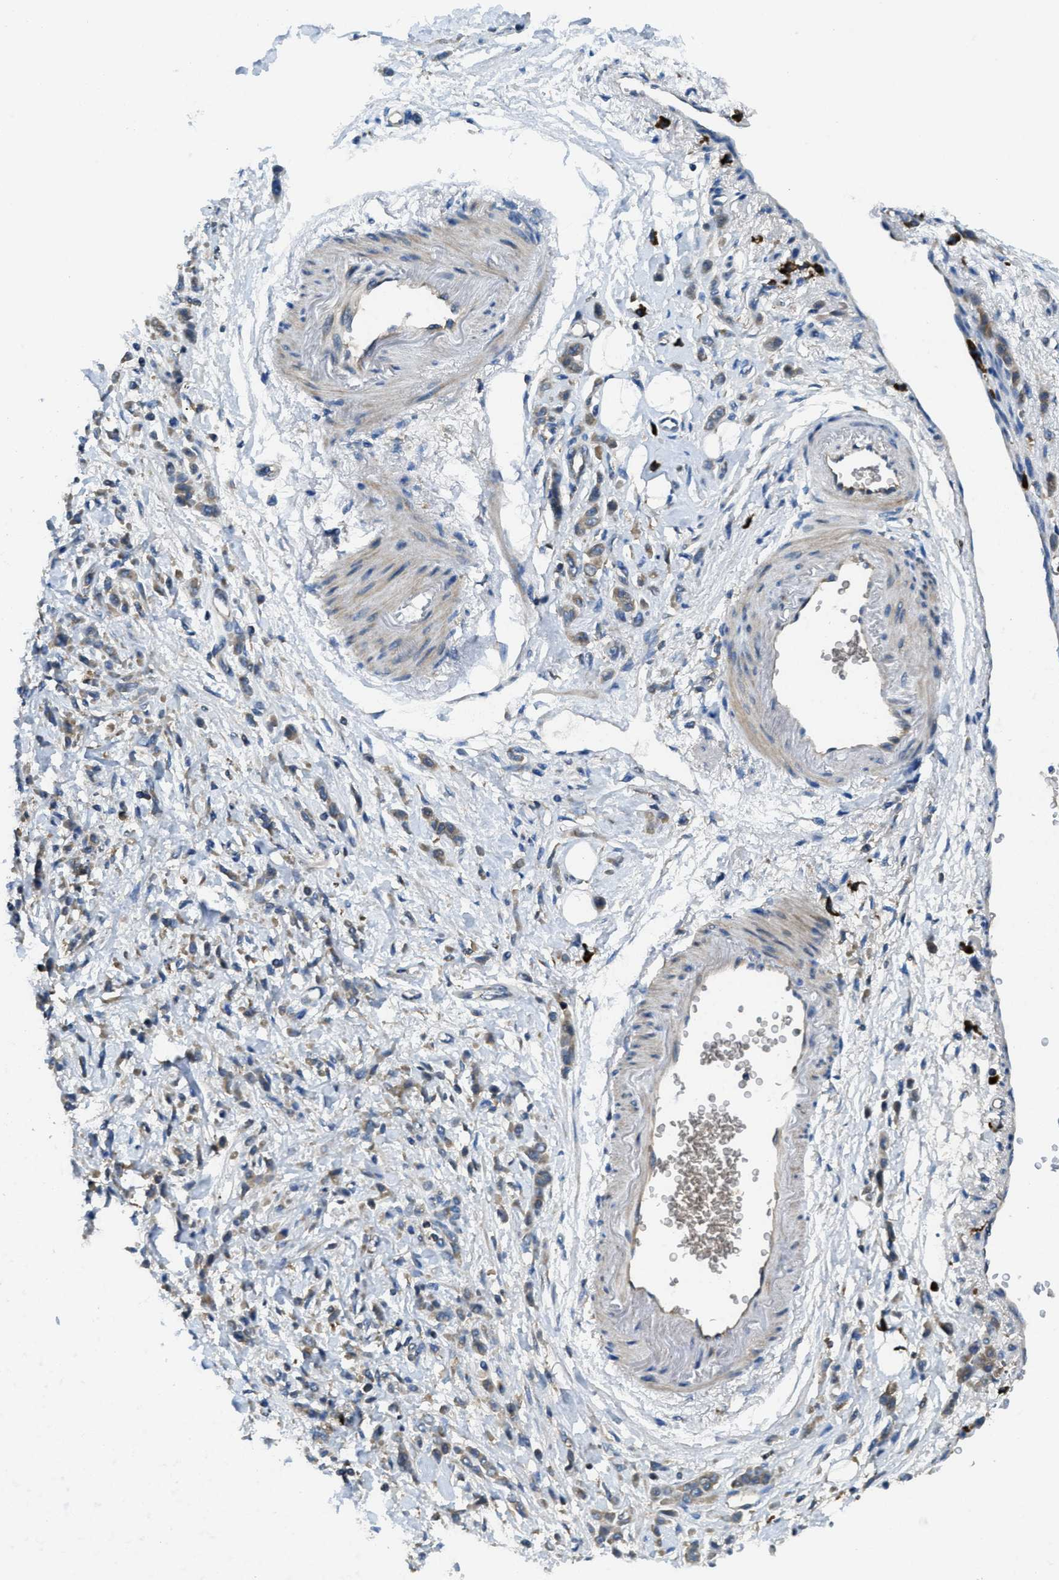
{"staining": {"intensity": "weak", "quantity": "25%-75%", "location": "cytoplasmic/membranous"}, "tissue": "stomach cancer", "cell_type": "Tumor cells", "image_type": "cancer", "snomed": [{"axis": "morphology", "description": "Normal tissue, NOS"}, {"axis": "morphology", "description": "Adenocarcinoma, NOS"}, {"axis": "topography", "description": "Stomach"}], "caption": "Brown immunohistochemical staining in human stomach cancer exhibits weak cytoplasmic/membranous staining in approximately 25%-75% of tumor cells. The staining was performed using DAB to visualize the protein expression in brown, while the nuclei were stained in blue with hematoxylin (Magnification: 20x).", "gene": "SSR1", "patient": {"sex": "male", "age": 82}}